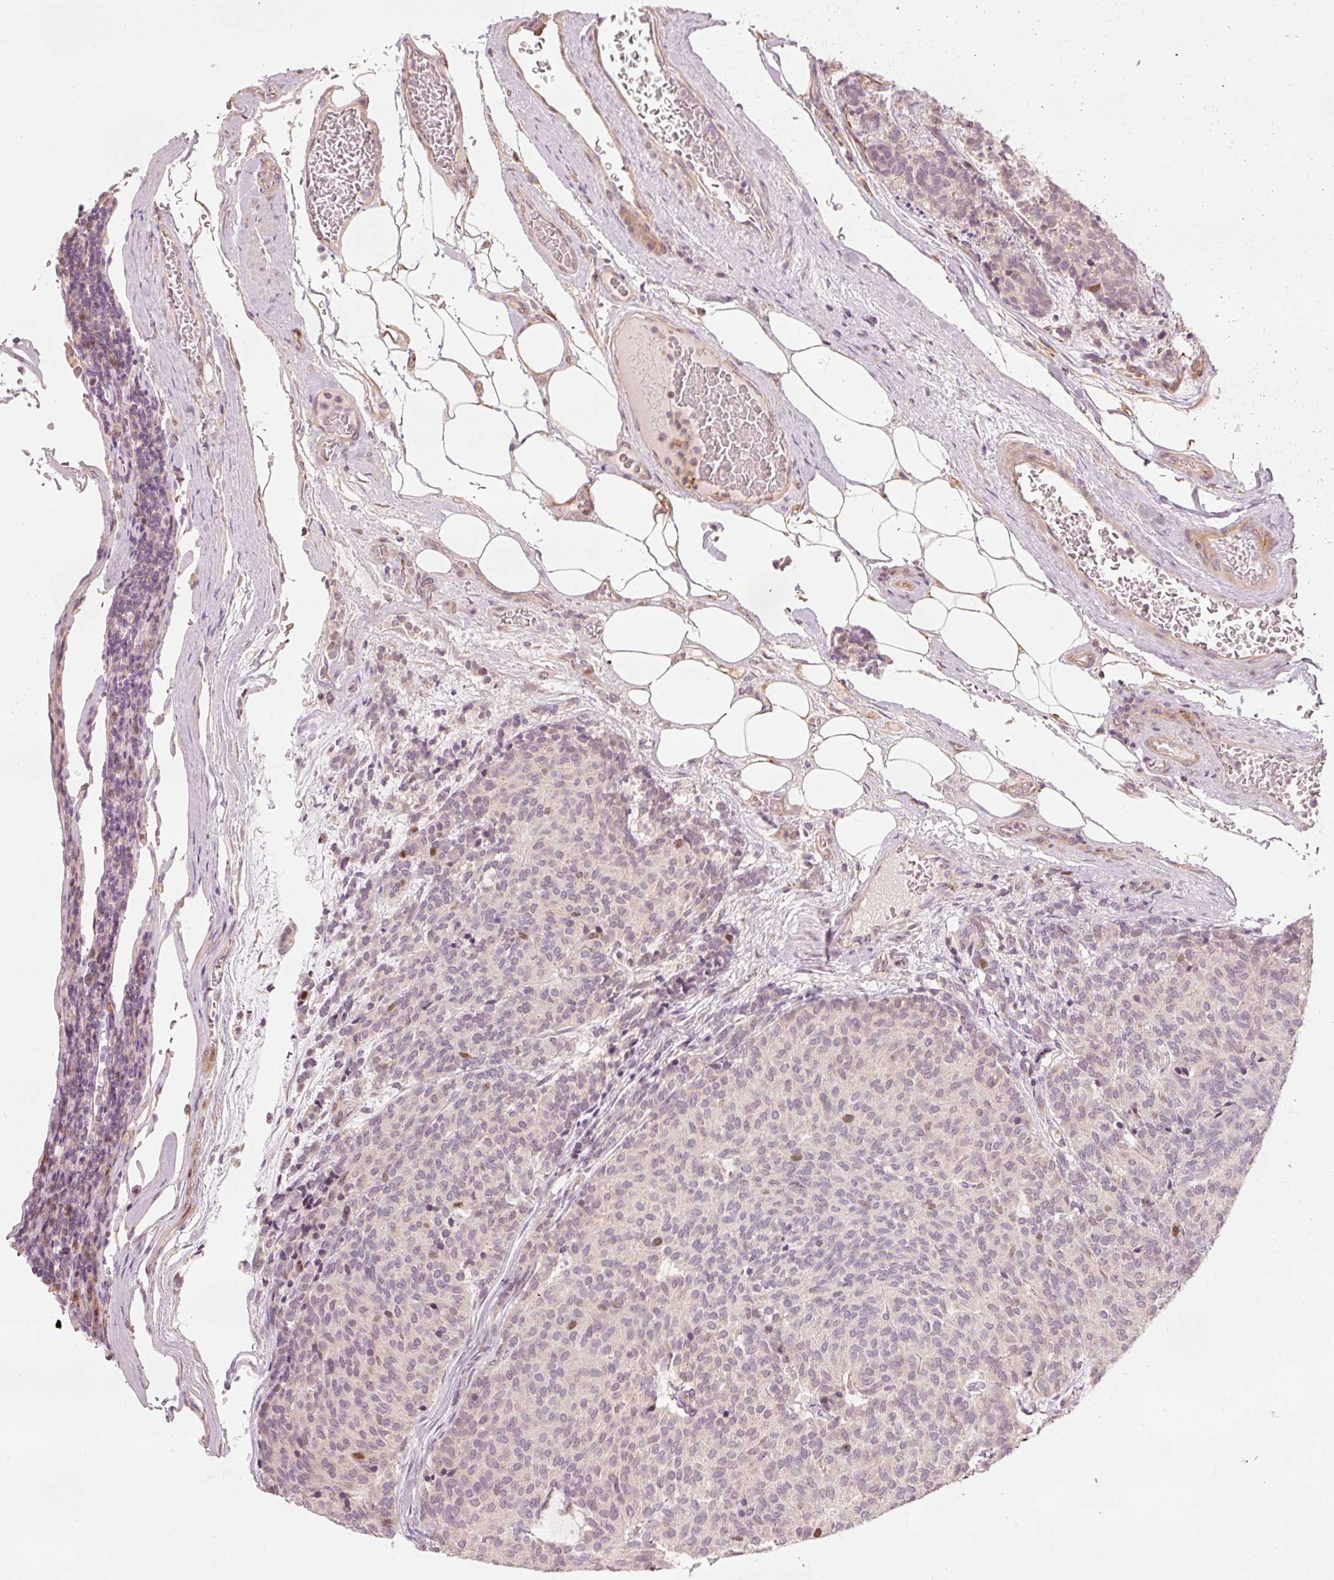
{"staining": {"intensity": "moderate", "quantity": "<25%", "location": "nuclear"}, "tissue": "carcinoid", "cell_type": "Tumor cells", "image_type": "cancer", "snomed": [{"axis": "morphology", "description": "Carcinoid, malignant, NOS"}, {"axis": "topography", "description": "Pancreas"}], "caption": "DAB (3,3'-diaminobenzidine) immunohistochemical staining of human carcinoid exhibits moderate nuclear protein staining in about <25% of tumor cells. The protein is shown in brown color, while the nuclei are stained blue.", "gene": "TREX2", "patient": {"sex": "female", "age": 54}}